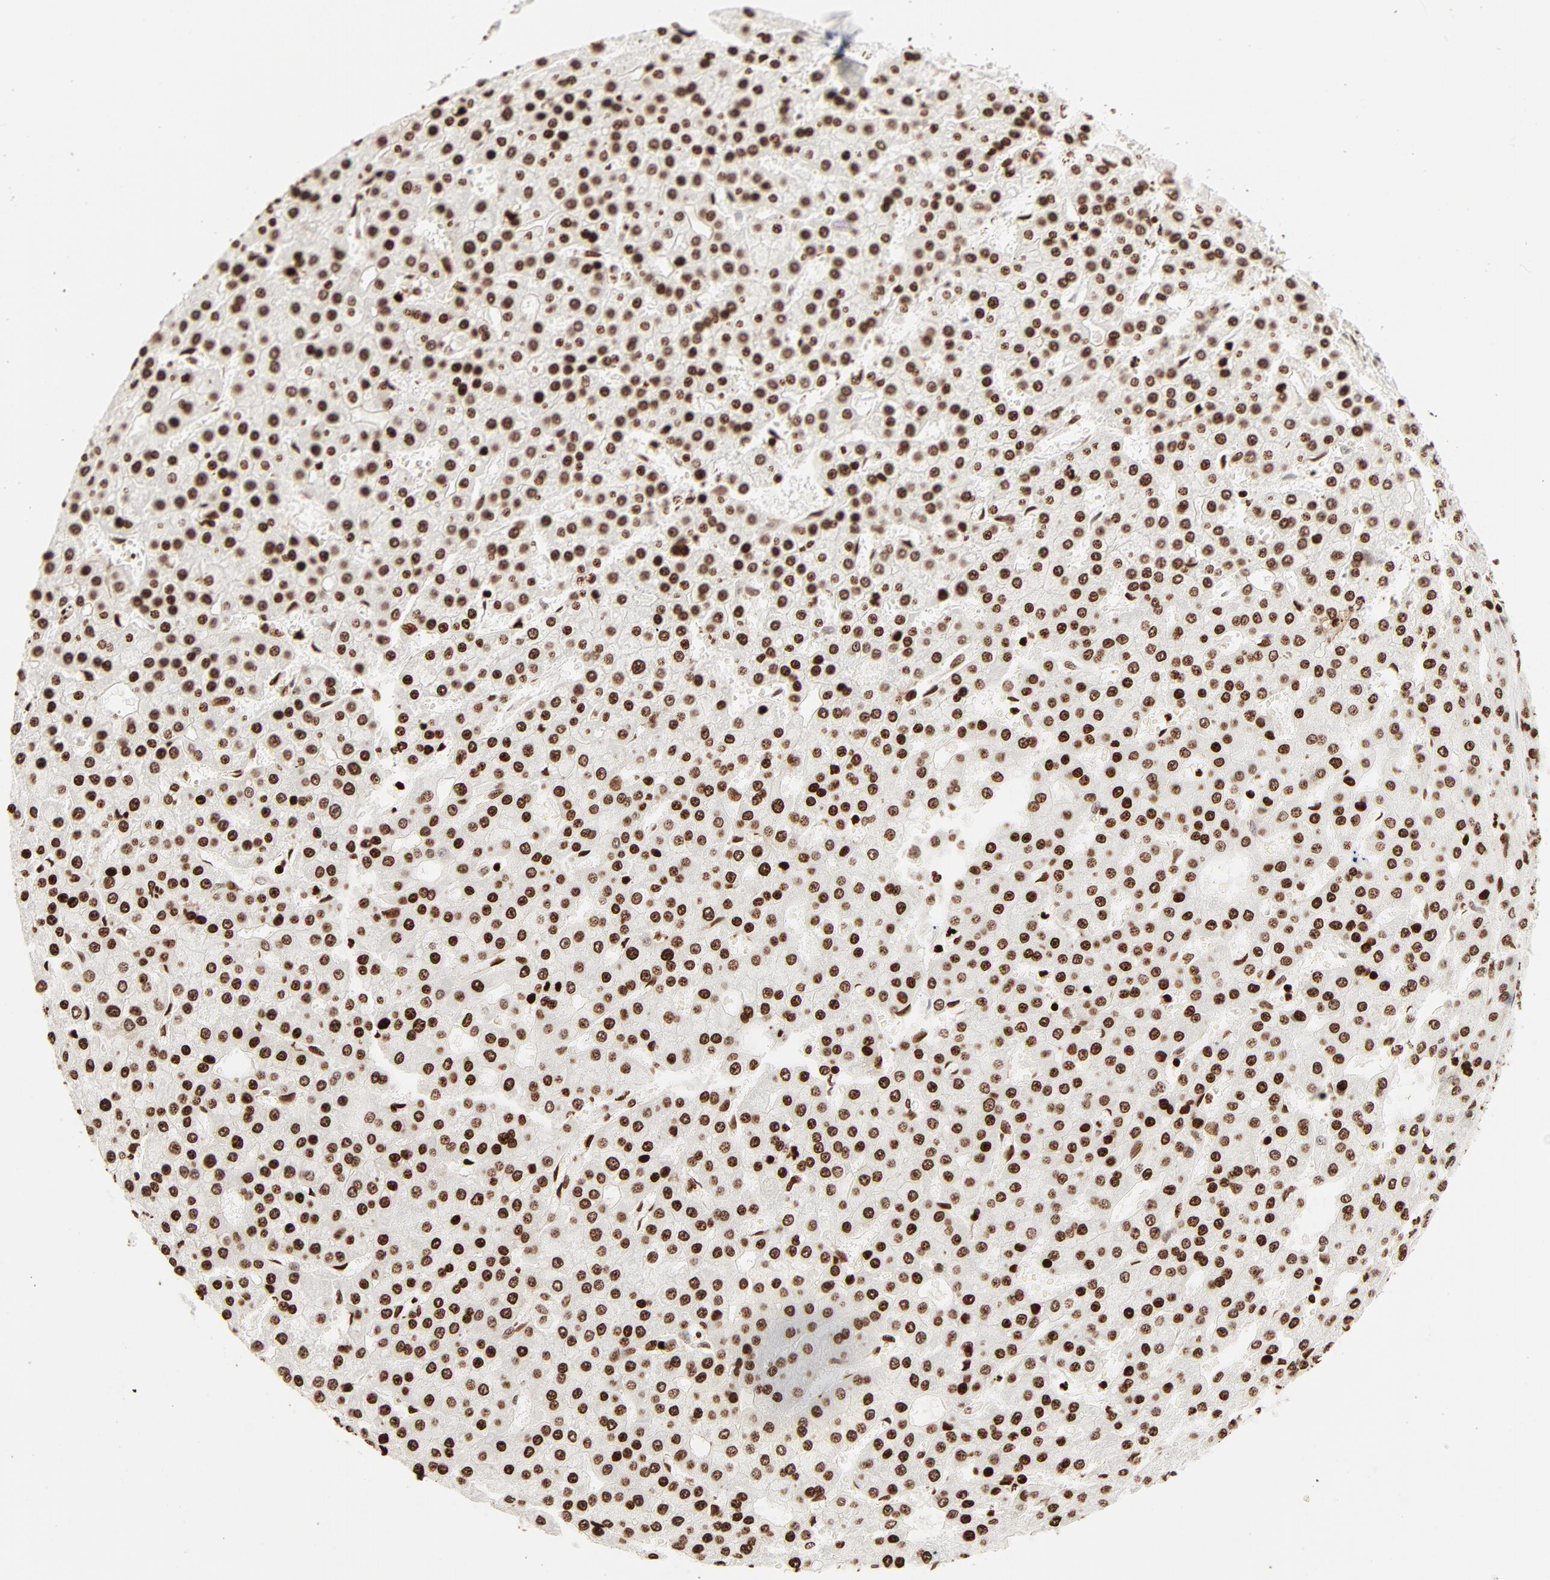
{"staining": {"intensity": "strong", "quantity": ">75%", "location": "nuclear"}, "tissue": "liver cancer", "cell_type": "Tumor cells", "image_type": "cancer", "snomed": [{"axis": "morphology", "description": "Carcinoma, Hepatocellular, NOS"}, {"axis": "topography", "description": "Liver"}], "caption": "Human liver cancer stained with a brown dye reveals strong nuclear positive positivity in approximately >75% of tumor cells.", "gene": "HMGB2", "patient": {"sex": "male", "age": 47}}